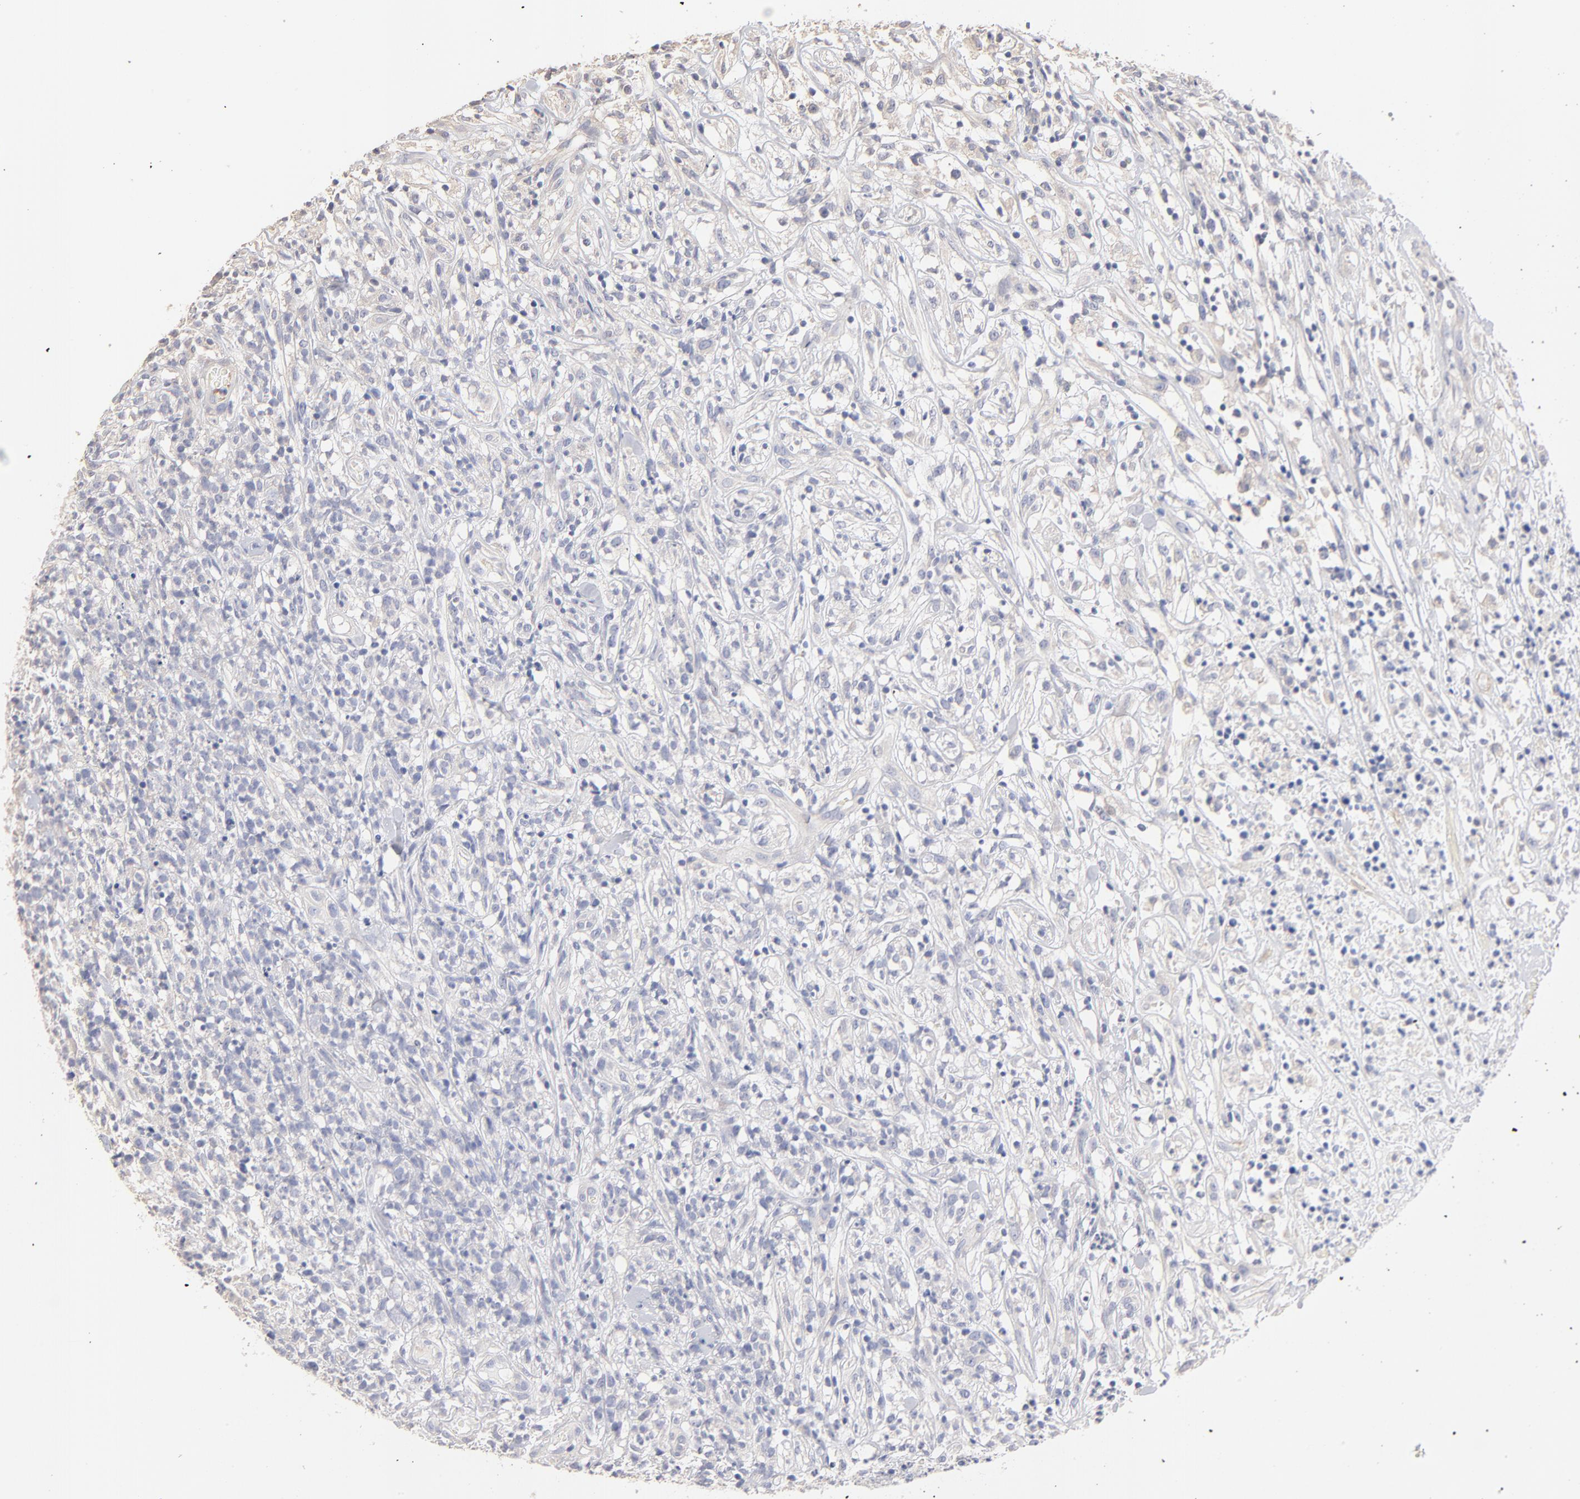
{"staining": {"intensity": "negative", "quantity": "none", "location": "none"}, "tissue": "lymphoma", "cell_type": "Tumor cells", "image_type": "cancer", "snomed": [{"axis": "morphology", "description": "Malignant lymphoma, non-Hodgkin's type, High grade"}, {"axis": "topography", "description": "Small intestine"}, {"axis": "topography", "description": "Colon"}], "caption": "Immunohistochemistry (IHC) image of human lymphoma stained for a protein (brown), which exhibits no expression in tumor cells.", "gene": "ITGA8", "patient": {"sex": "male", "age": 8}}